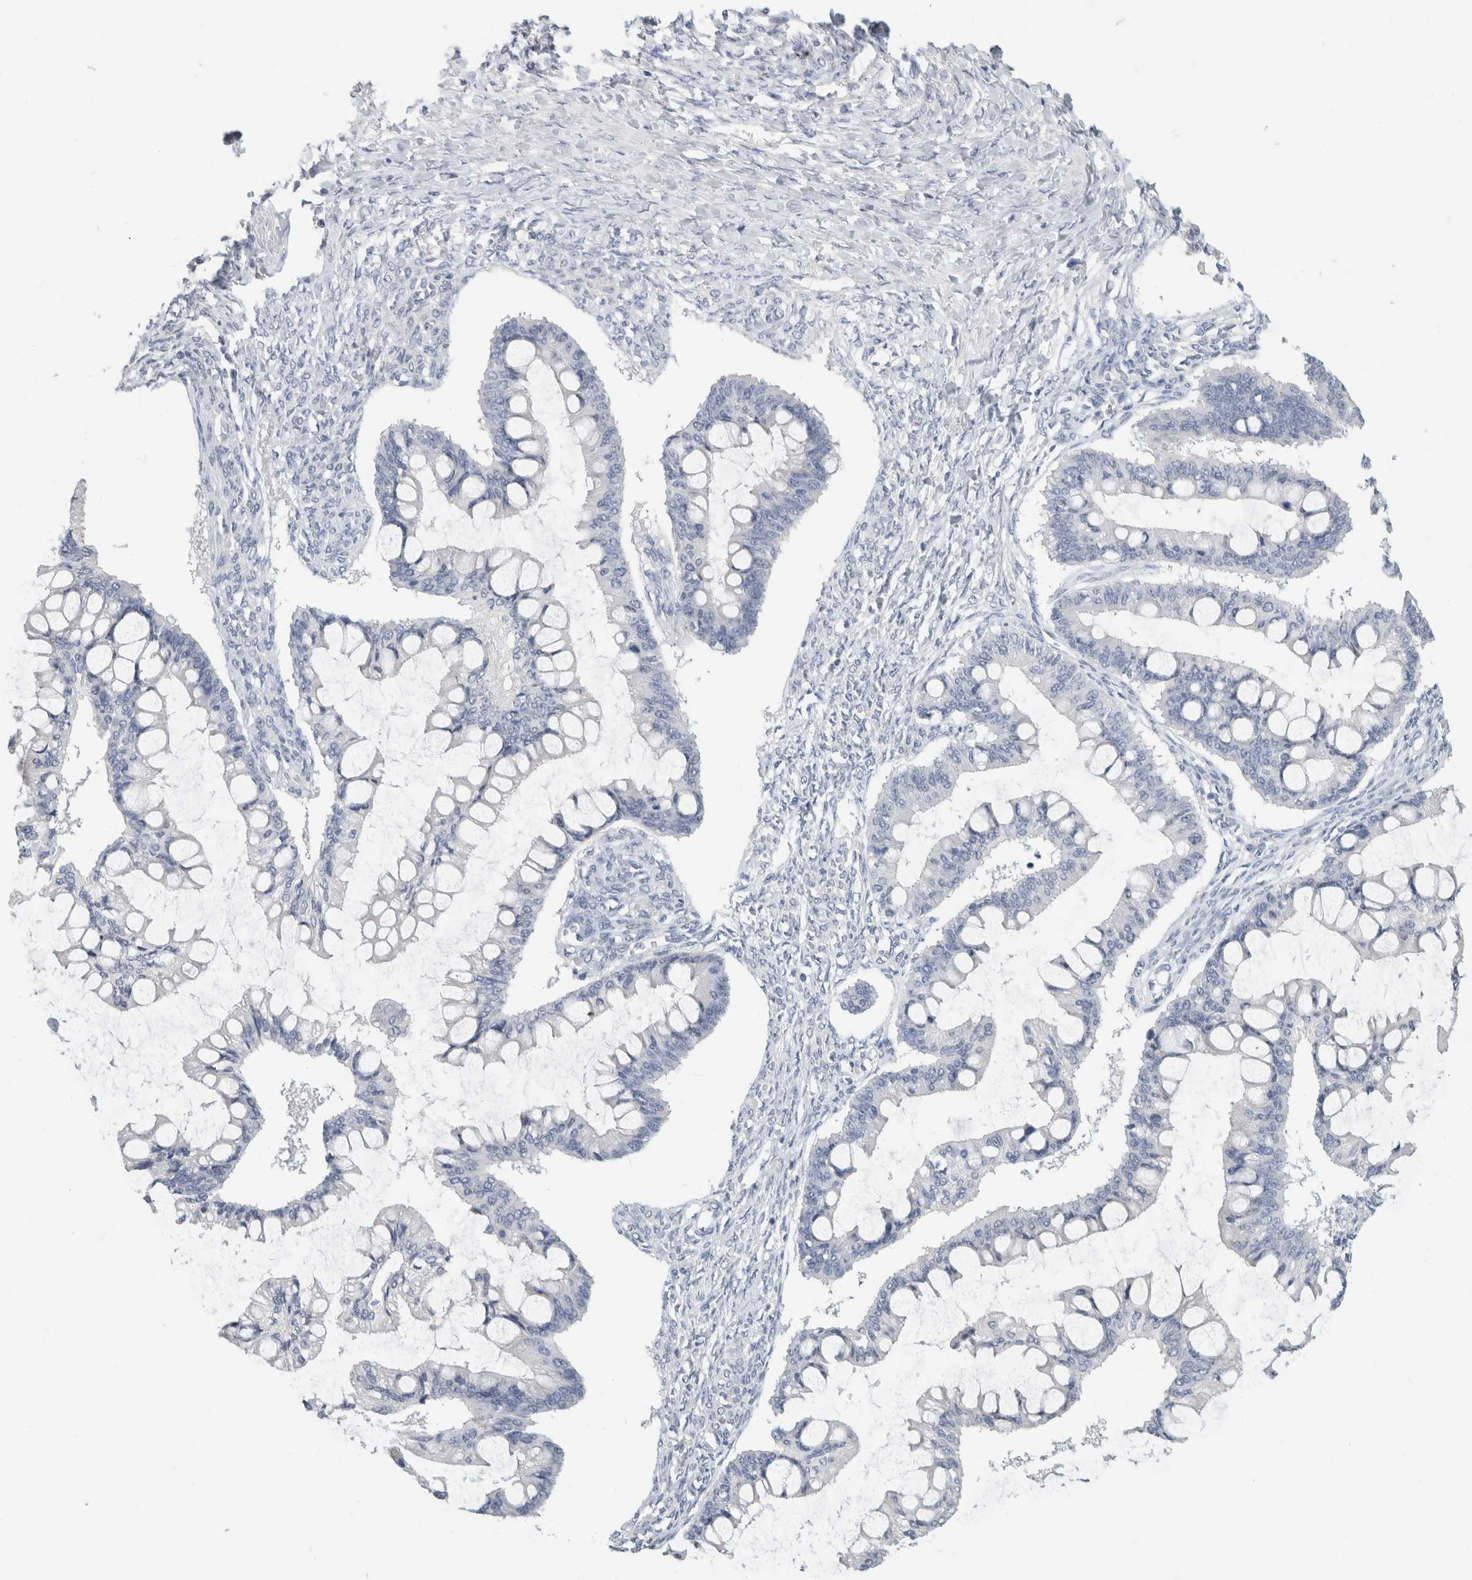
{"staining": {"intensity": "negative", "quantity": "none", "location": "none"}, "tissue": "ovarian cancer", "cell_type": "Tumor cells", "image_type": "cancer", "snomed": [{"axis": "morphology", "description": "Cystadenocarcinoma, mucinous, NOS"}, {"axis": "topography", "description": "Ovary"}], "caption": "Immunohistochemical staining of human ovarian cancer (mucinous cystadenocarcinoma) reveals no significant expression in tumor cells.", "gene": "BCAN", "patient": {"sex": "female", "age": 73}}